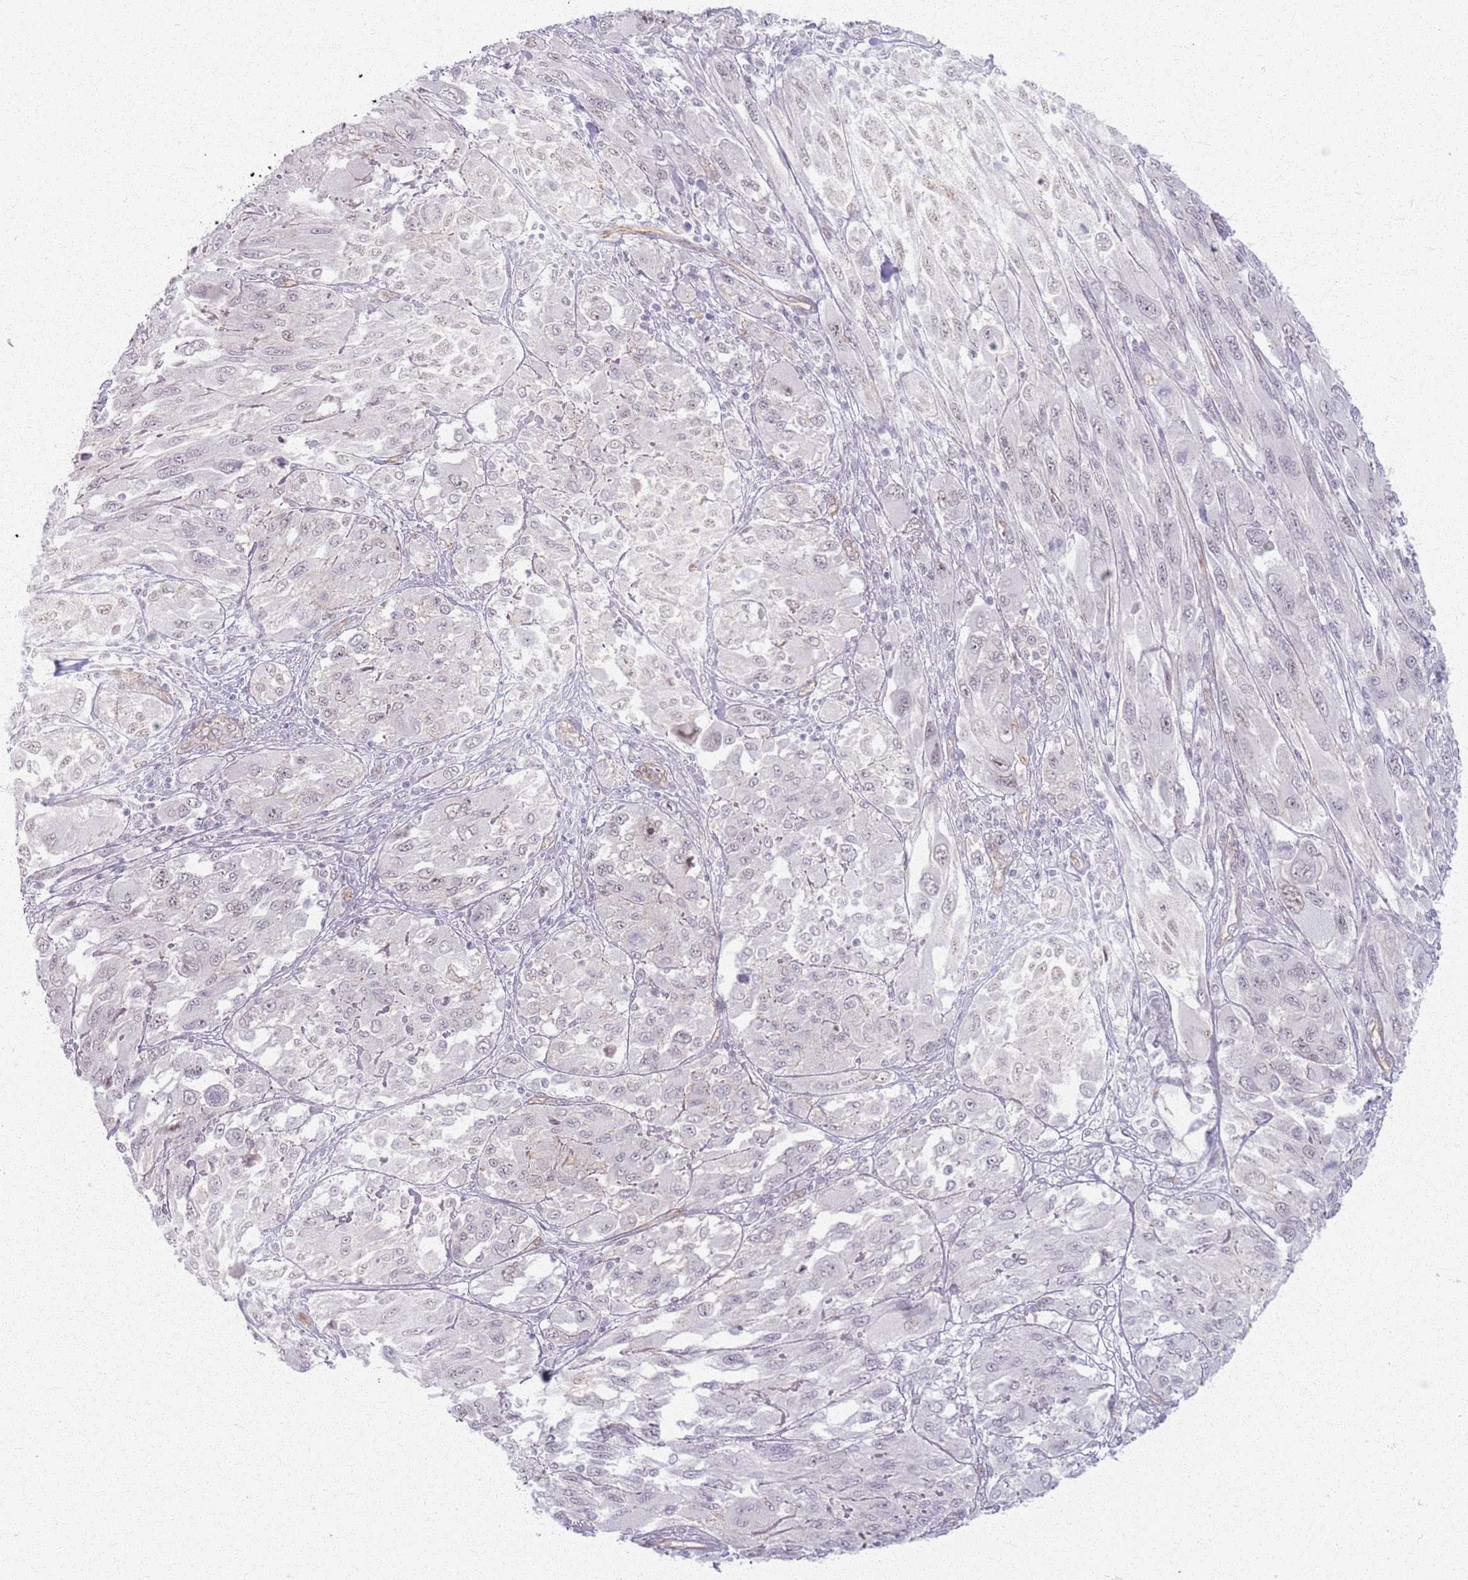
{"staining": {"intensity": "negative", "quantity": "none", "location": "none"}, "tissue": "melanoma", "cell_type": "Tumor cells", "image_type": "cancer", "snomed": [{"axis": "morphology", "description": "Malignant melanoma, NOS"}, {"axis": "topography", "description": "Skin"}], "caption": "Tumor cells are negative for brown protein staining in malignant melanoma.", "gene": "KCNA5", "patient": {"sex": "female", "age": 91}}